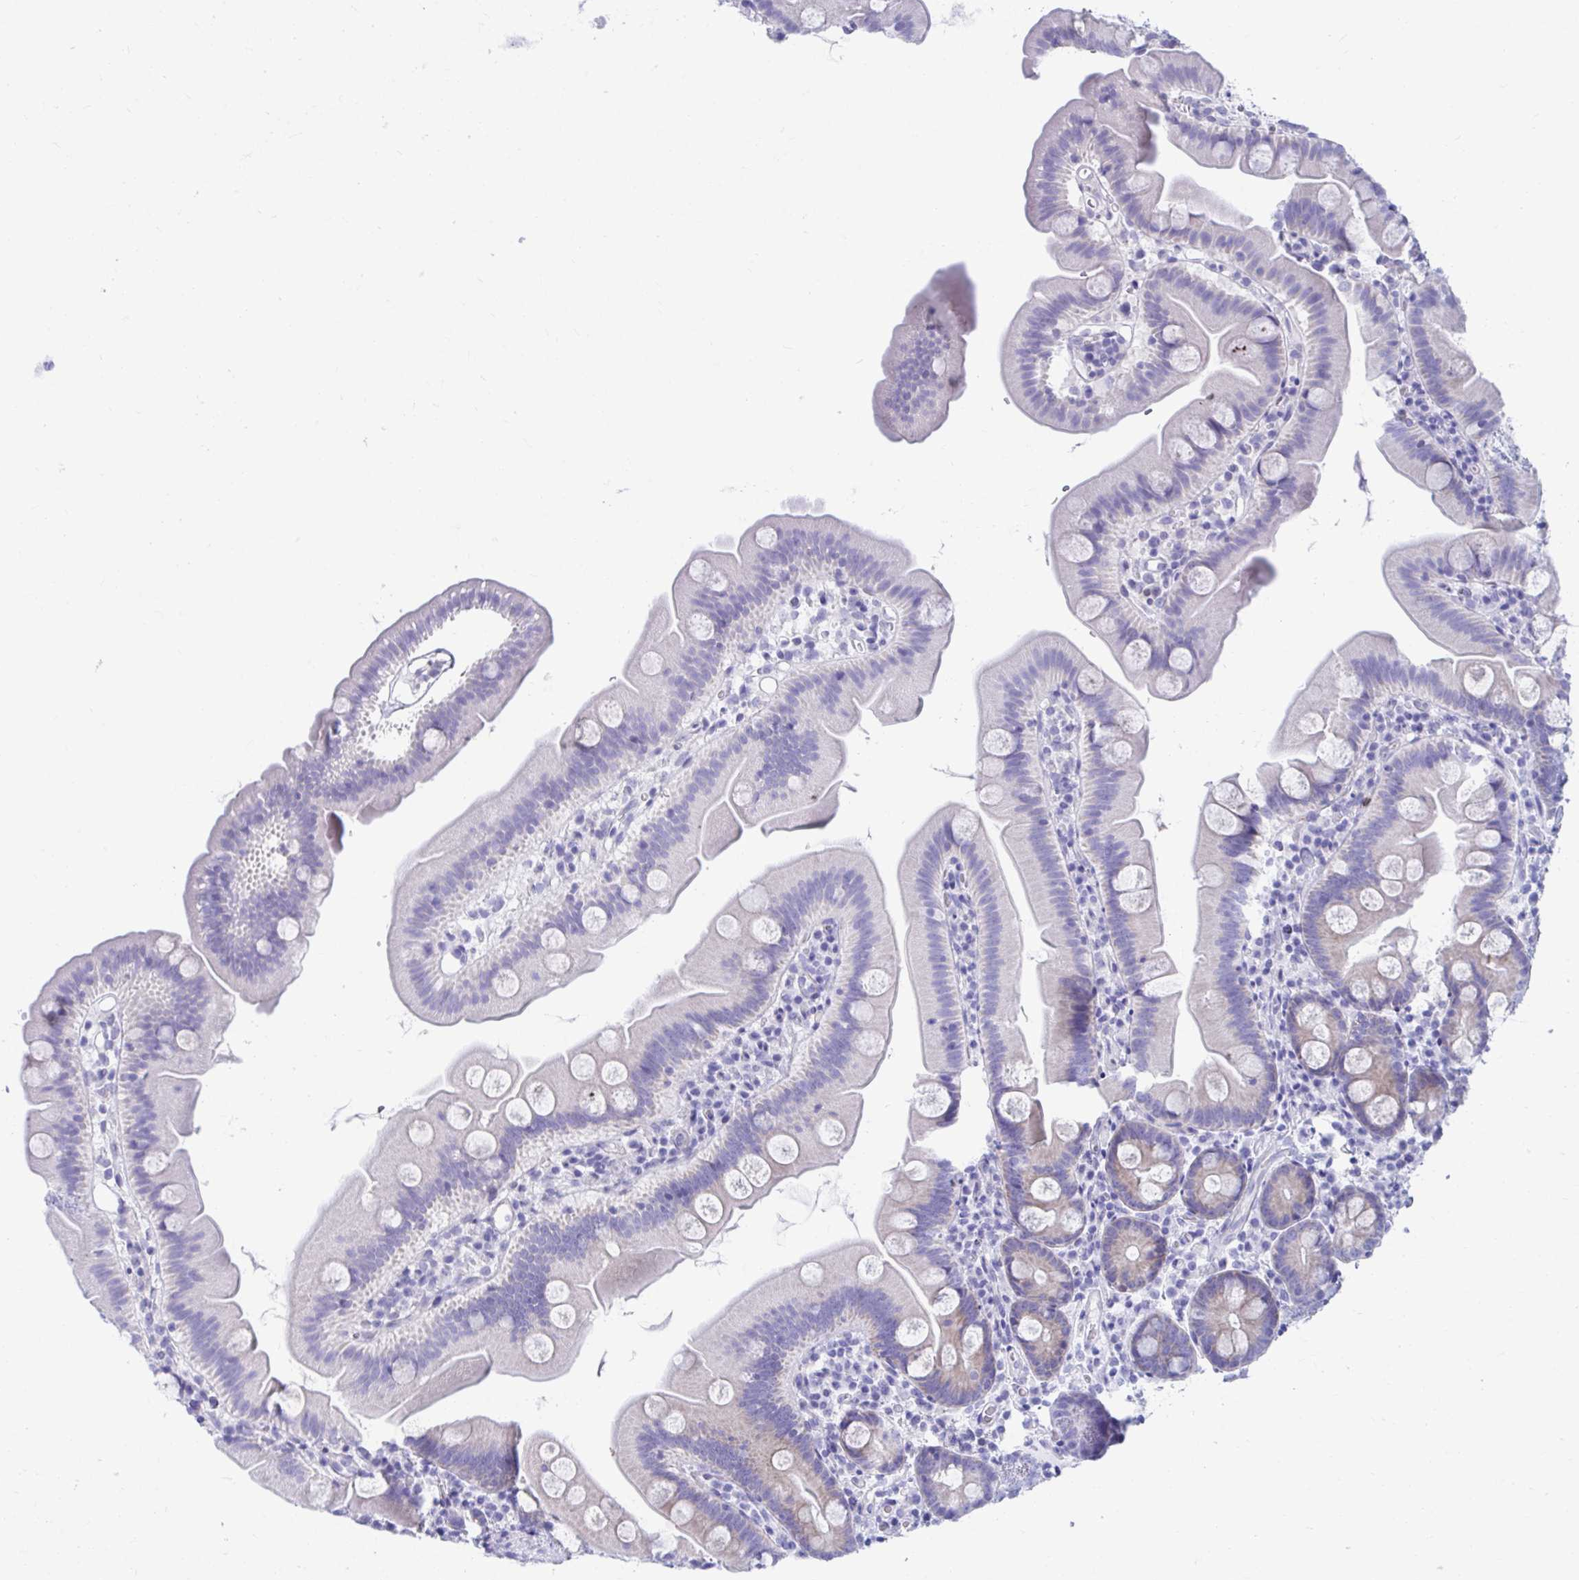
{"staining": {"intensity": "weak", "quantity": "25%-75%", "location": "cytoplasmic/membranous"}, "tissue": "small intestine", "cell_type": "Glandular cells", "image_type": "normal", "snomed": [{"axis": "morphology", "description": "Normal tissue, NOS"}, {"axis": "topography", "description": "Small intestine"}], "caption": "IHC (DAB (3,3'-diaminobenzidine)) staining of unremarkable human small intestine demonstrates weak cytoplasmic/membranous protein staining in approximately 25%-75% of glandular cells.", "gene": "SHISA8", "patient": {"sex": "female", "age": 68}}